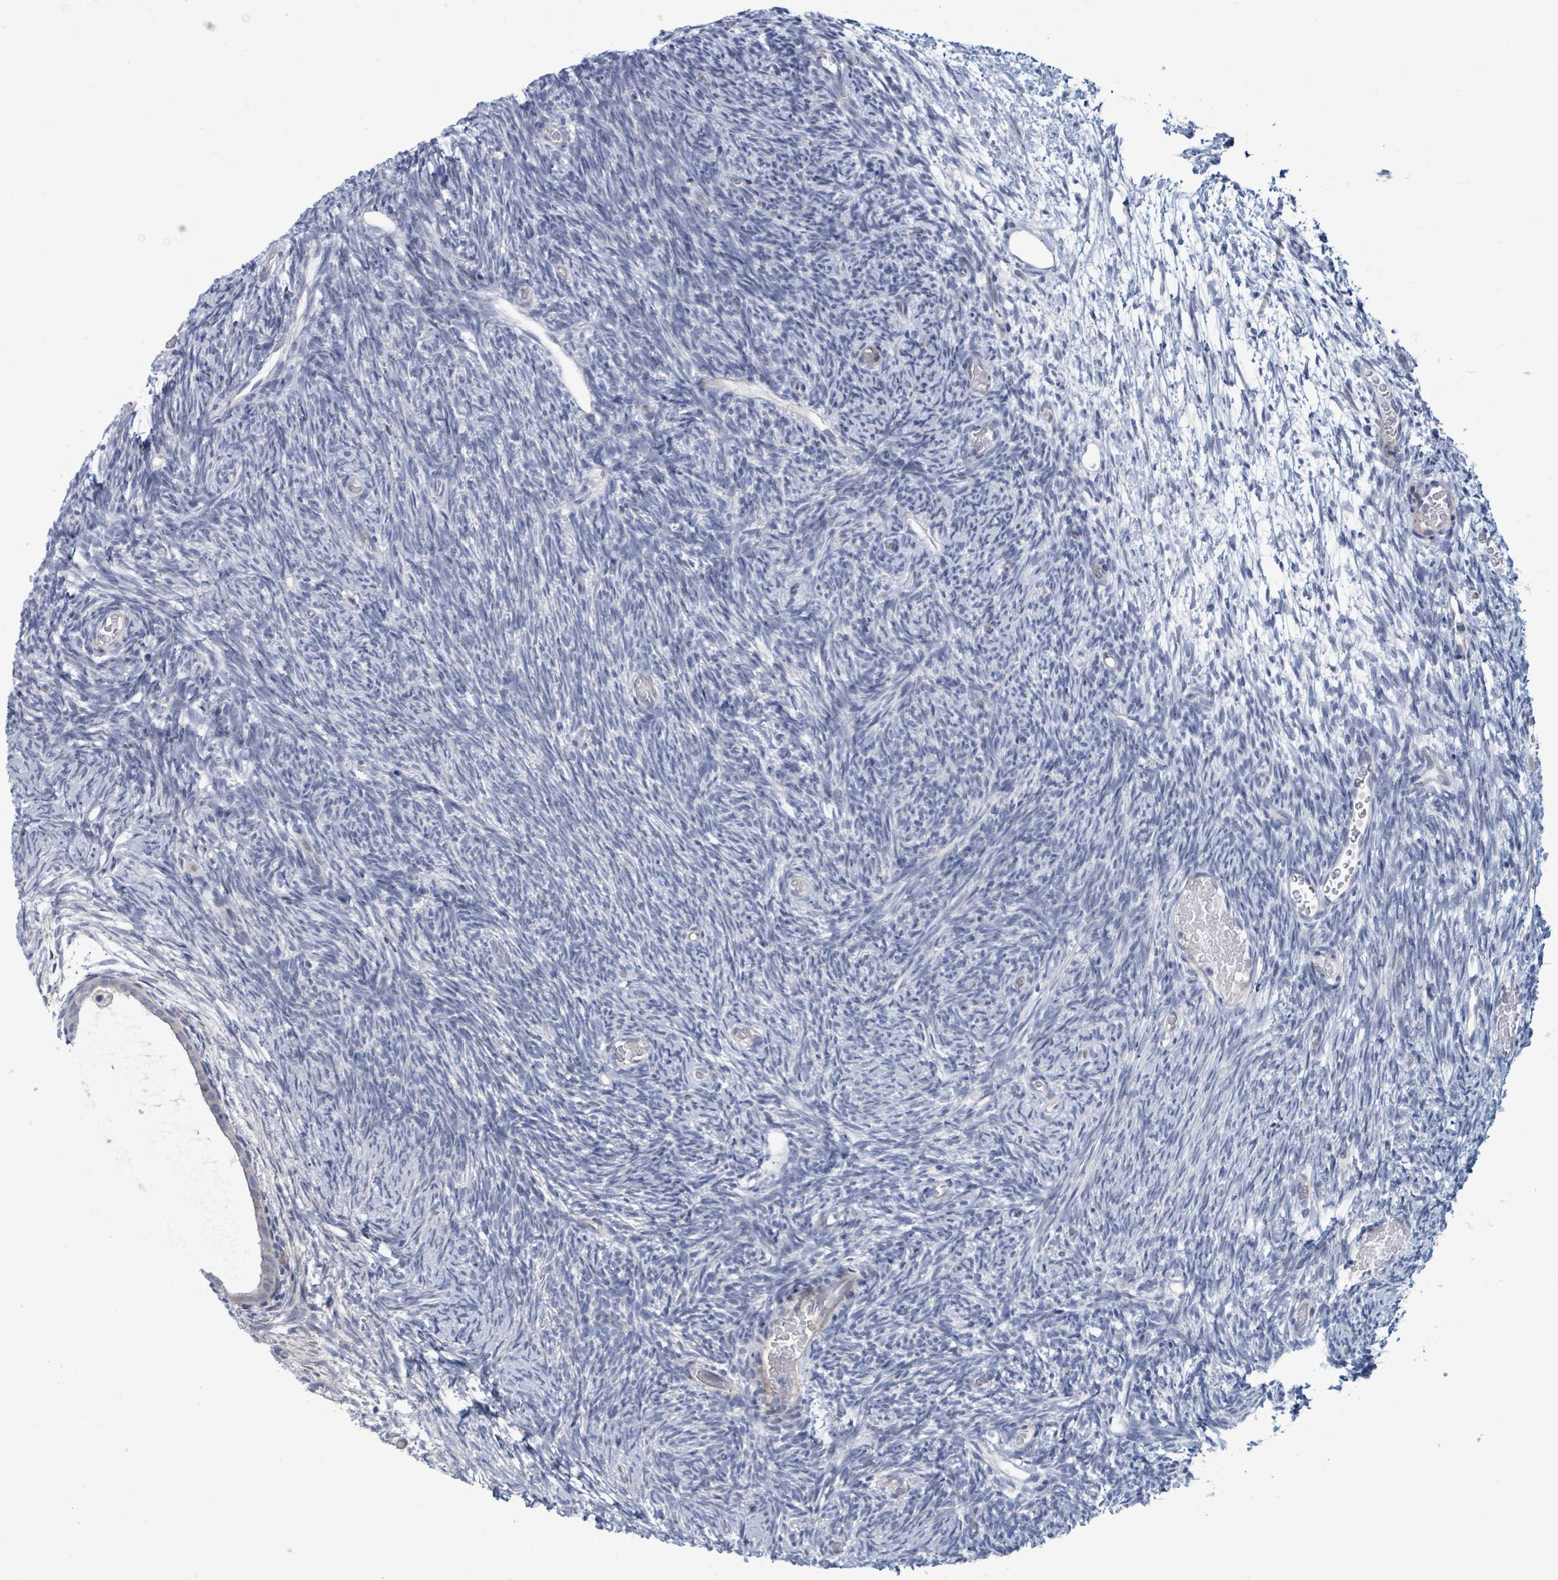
{"staining": {"intensity": "negative", "quantity": "none", "location": "none"}, "tissue": "ovary", "cell_type": "Follicle cells", "image_type": "normal", "snomed": [{"axis": "morphology", "description": "Normal tissue, NOS"}, {"axis": "topography", "description": "Ovary"}], "caption": "Immunohistochemistry photomicrograph of unremarkable ovary: human ovary stained with DAB (3,3'-diaminobenzidine) shows no significant protein positivity in follicle cells.", "gene": "C9orf152", "patient": {"sex": "female", "age": 39}}